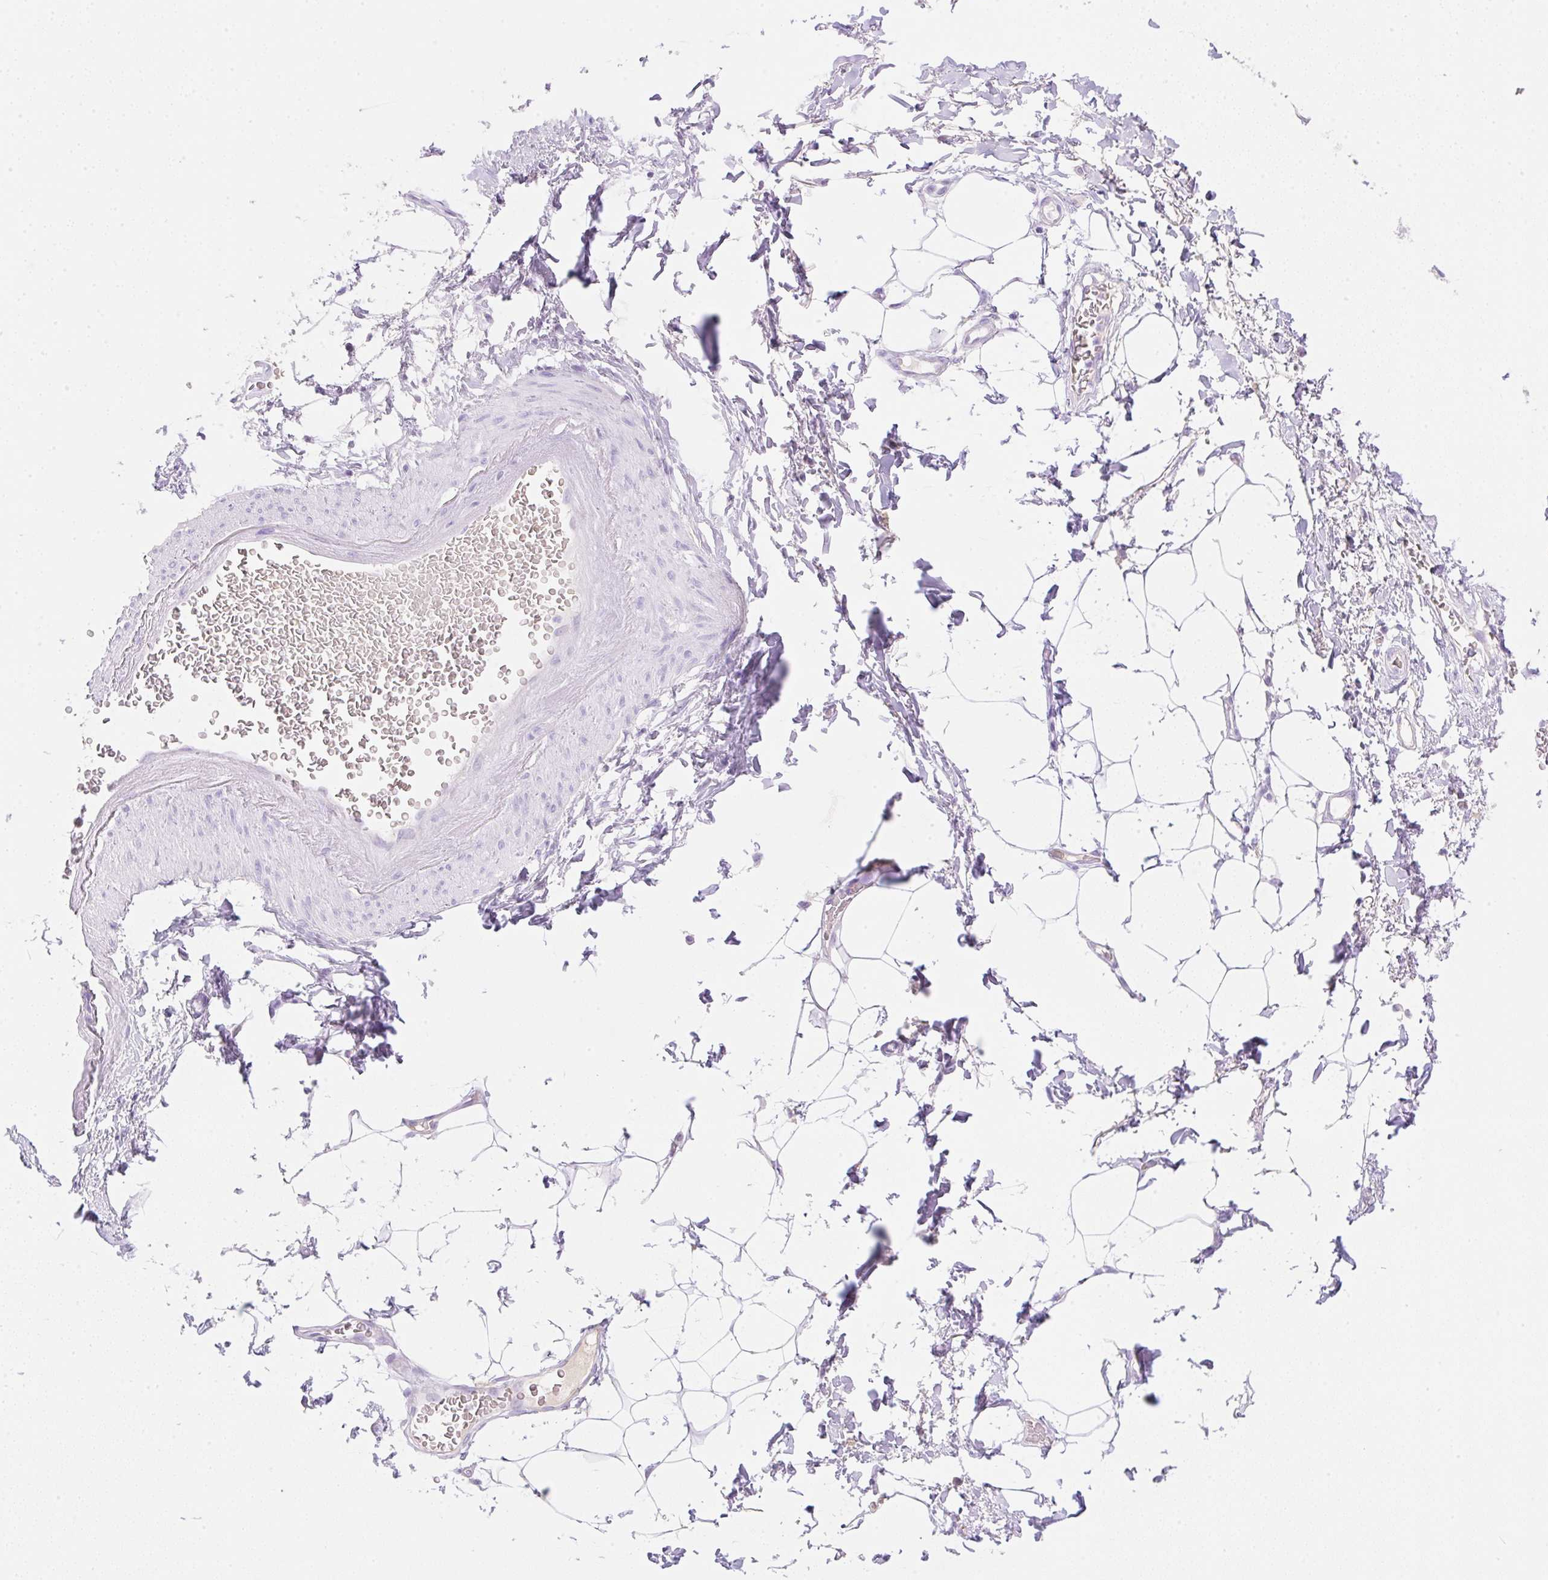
{"staining": {"intensity": "negative", "quantity": "none", "location": "none"}, "tissue": "adipose tissue", "cell_type": "Adipocytes", "image_type": "normal", "snomed": [{"axis": "morphology", "description": "Normal tissue, NOS"}, {"axis": "topography", "description": "Vagina"}, {"axis": "topography", "description": "Peripheral nerve tissue"}], "caption": "High magnification brightfield microscopy of benign adipose tissue stained with DAB (3,3'-diaminobenzidine) (brown) and counterstained with hematoxylin (blue): adipocytes show no significant expression. (Brightfield microscopy of DAB (3,3'-diaminobenzidine) IHC at high magnification).", "gene": "CDX1", "patient": {"sex": "female", "age": 71}}